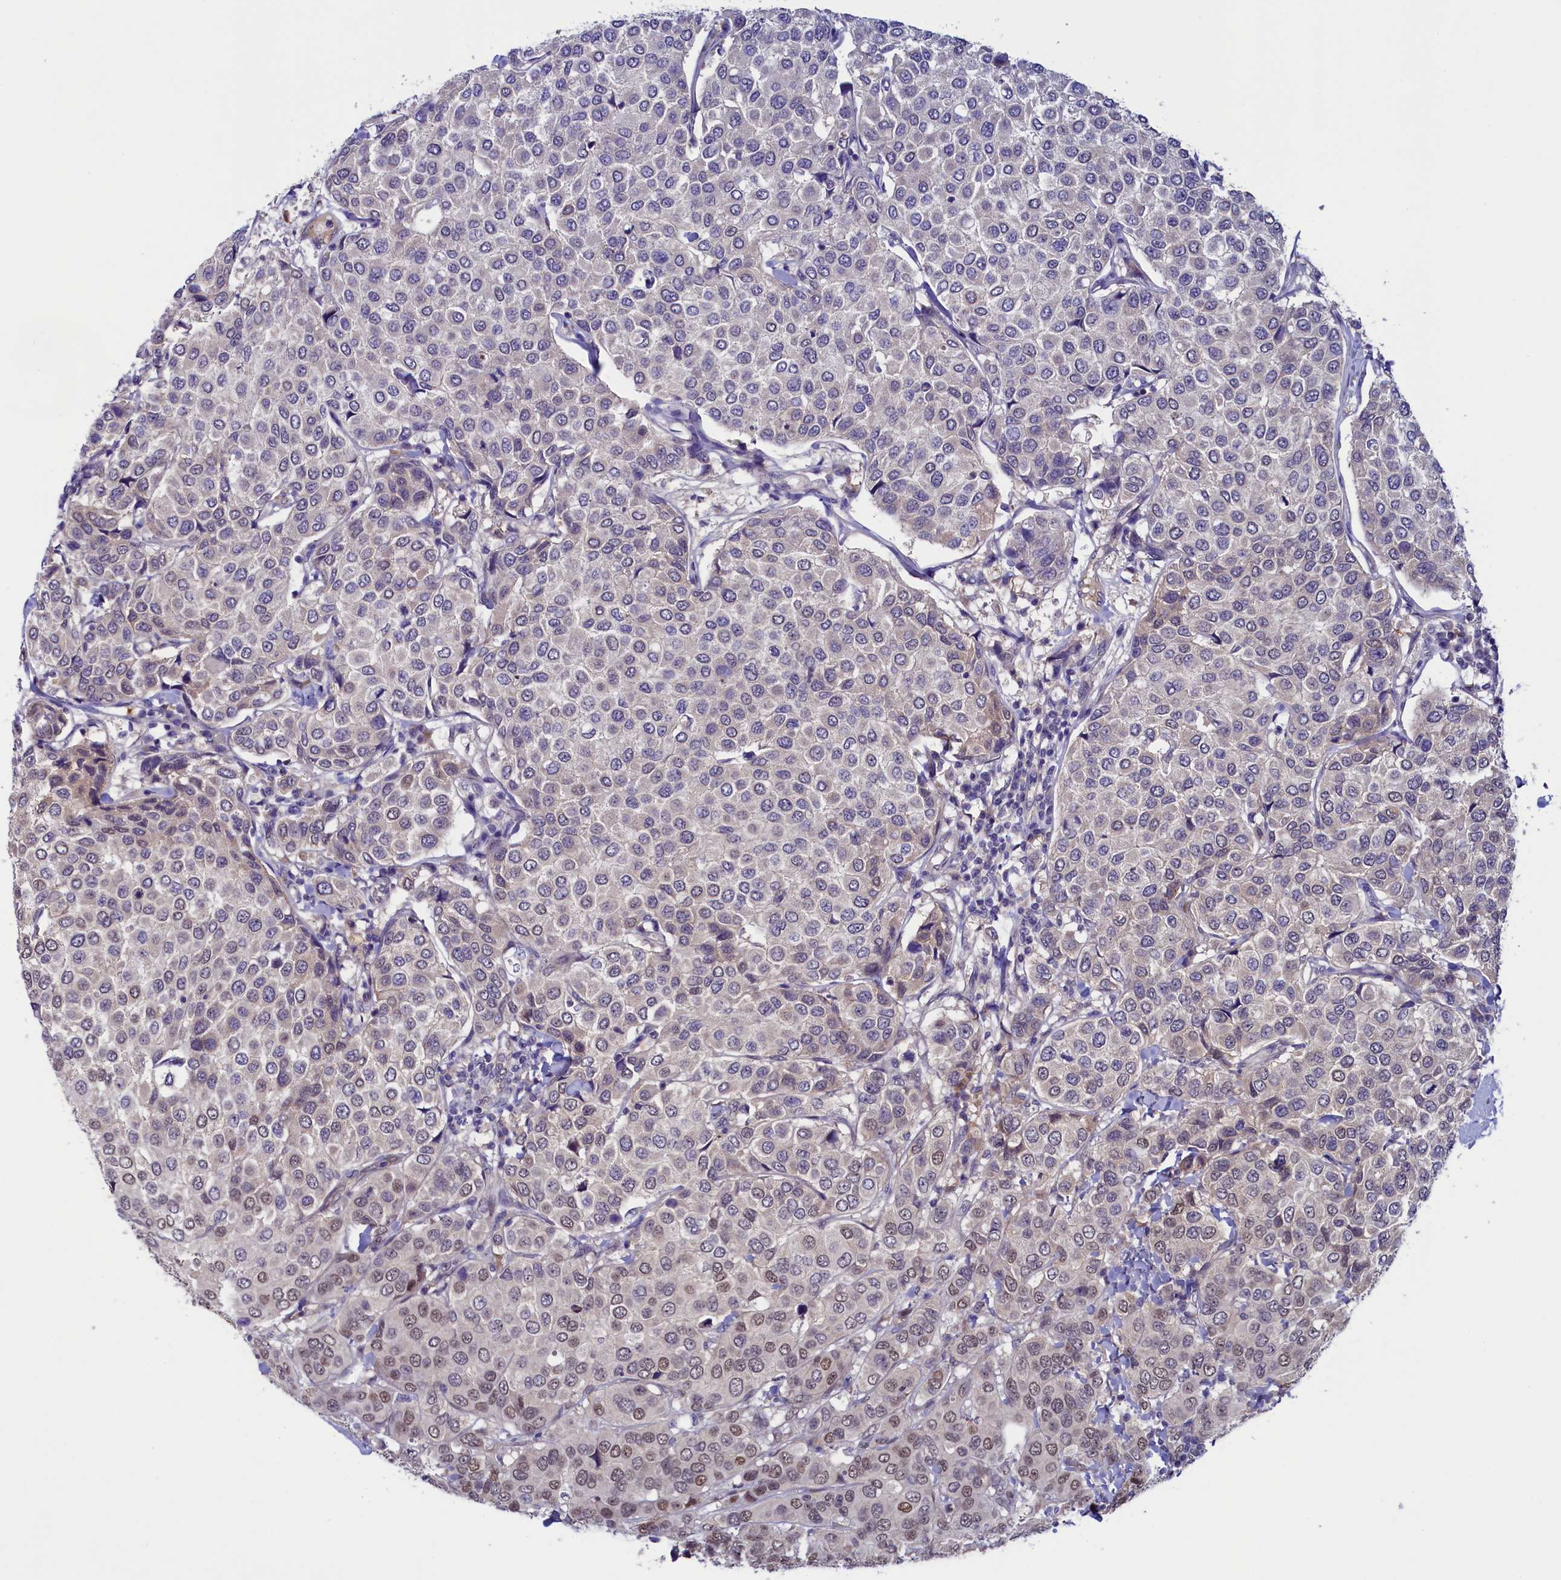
{"staining": {"intensity": "weak", "quantity": "25%-75%", "location": "nuclear"}, "tissue": "breast cancer", "cell_type": "Tumor cells", "image_type": "cancer", "snomed": [{"axis": "morphology", "description": "Duct carcinoma"}, {"axis": "topography", "description": "Breast"}], "caption": "The histopathology image displays a brown stain indicating the presence of a protein in the nuclear of tumor cells in intraductal carcinoma (breast).", "gene": "FLYWCH2", "patient": {"sex": "female", "age": 55}}